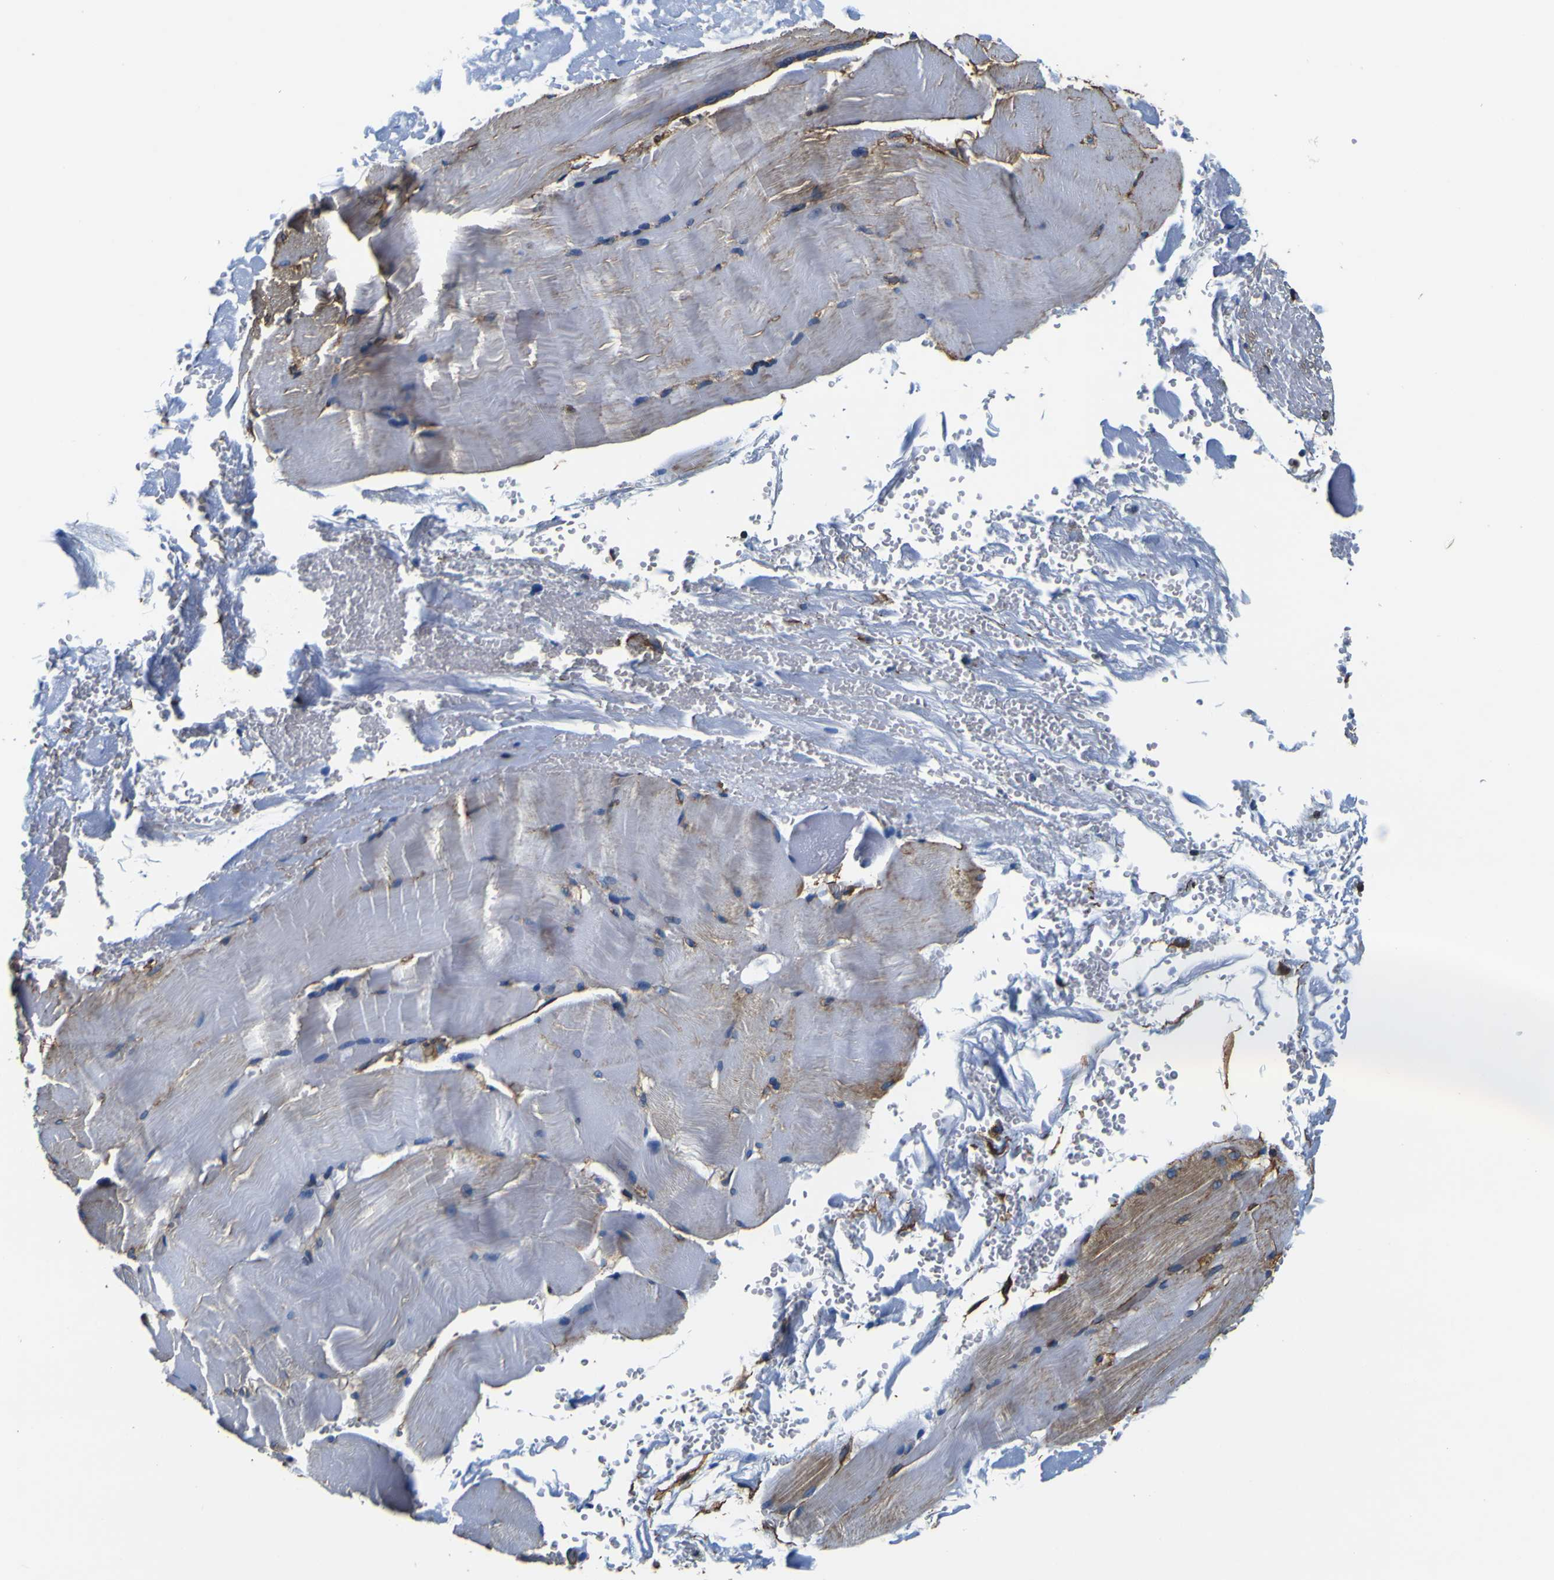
{"staining": {"intensity": "weak", "quantity": "<25%", "location": "cytoplasmic/membranous"}, "tissue": "skeletal muscle", "cell_type": "Myocytes", "image_type": "normal", "snomed": [{"axis": "morphology", "description": "Normal tissue, NOS"}, {"axis": "topography", "description": "Skin"}, {"axis": "topography", "description": "Skeletal muscle"}], "caption": "IHC histopathology image of unremarkable human skeletal muscle stained for a protein (brown), which displays no positivity in myocytes. (DAB (3,3'-diaminobenzidine) IHC, high magnification).", "gene": "TUBA1B", "patient": {"sex": "male", "age": 83}}